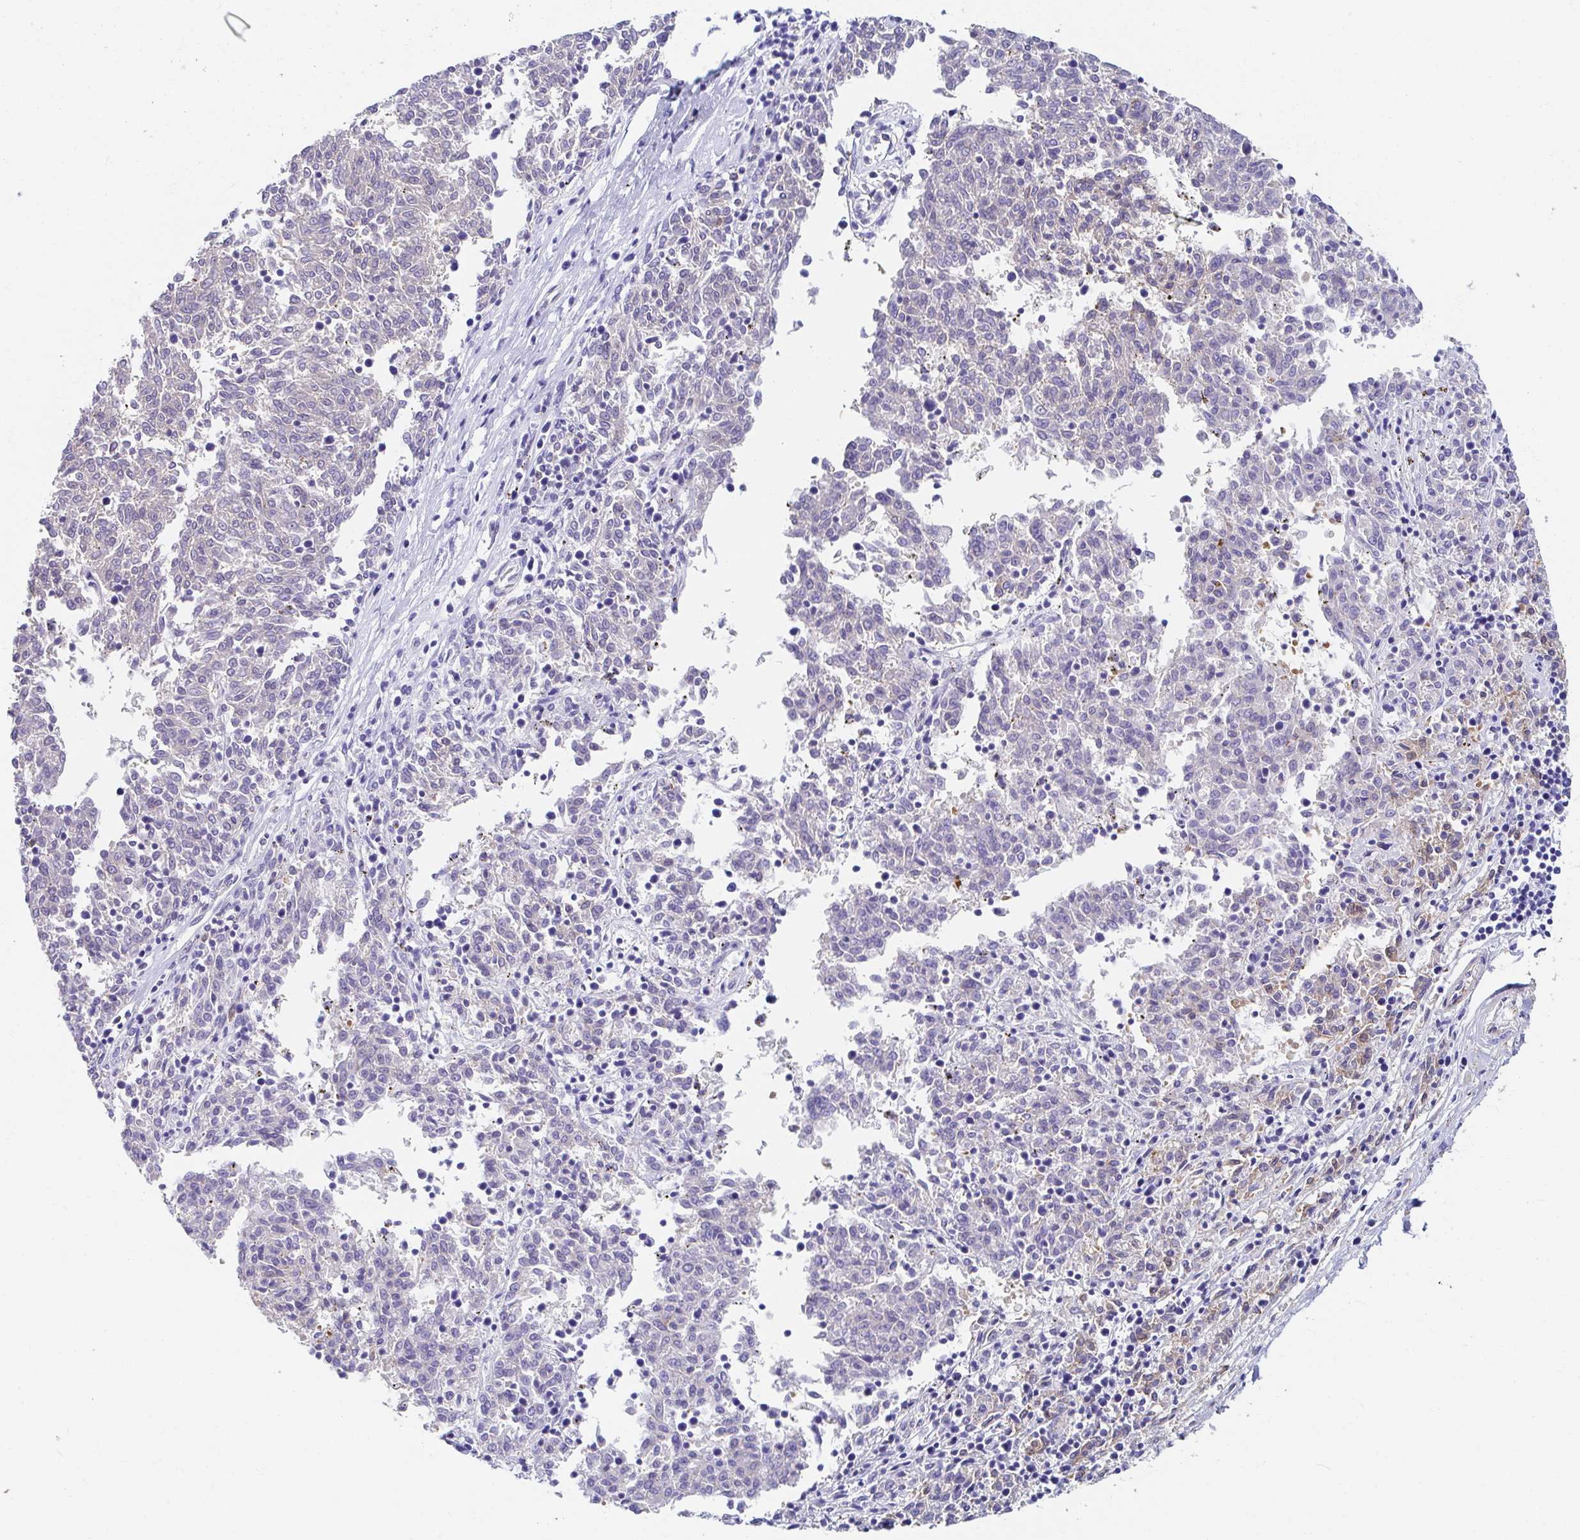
{"staining": {"intensity": "negative", "quantity": "none", "location": "none"}, "tissue": "melanoma", "cell_type": "Tumor cells", "image_type": "cancer", "snomed": [{"axis": "morphology", "description": "Malignant melanoma, NOS"}, {"axis": "topography", "description": "Skin"}], "caption": "IHC histopathology image of neoplastic tissue: human malignant melanoma stained with DAB (3,3'-diaminobenzidine) exhibits no significant protein positivity in tumor cells.", "gene": "CTTN", "patient": {"sex": "female", "age": 72}}